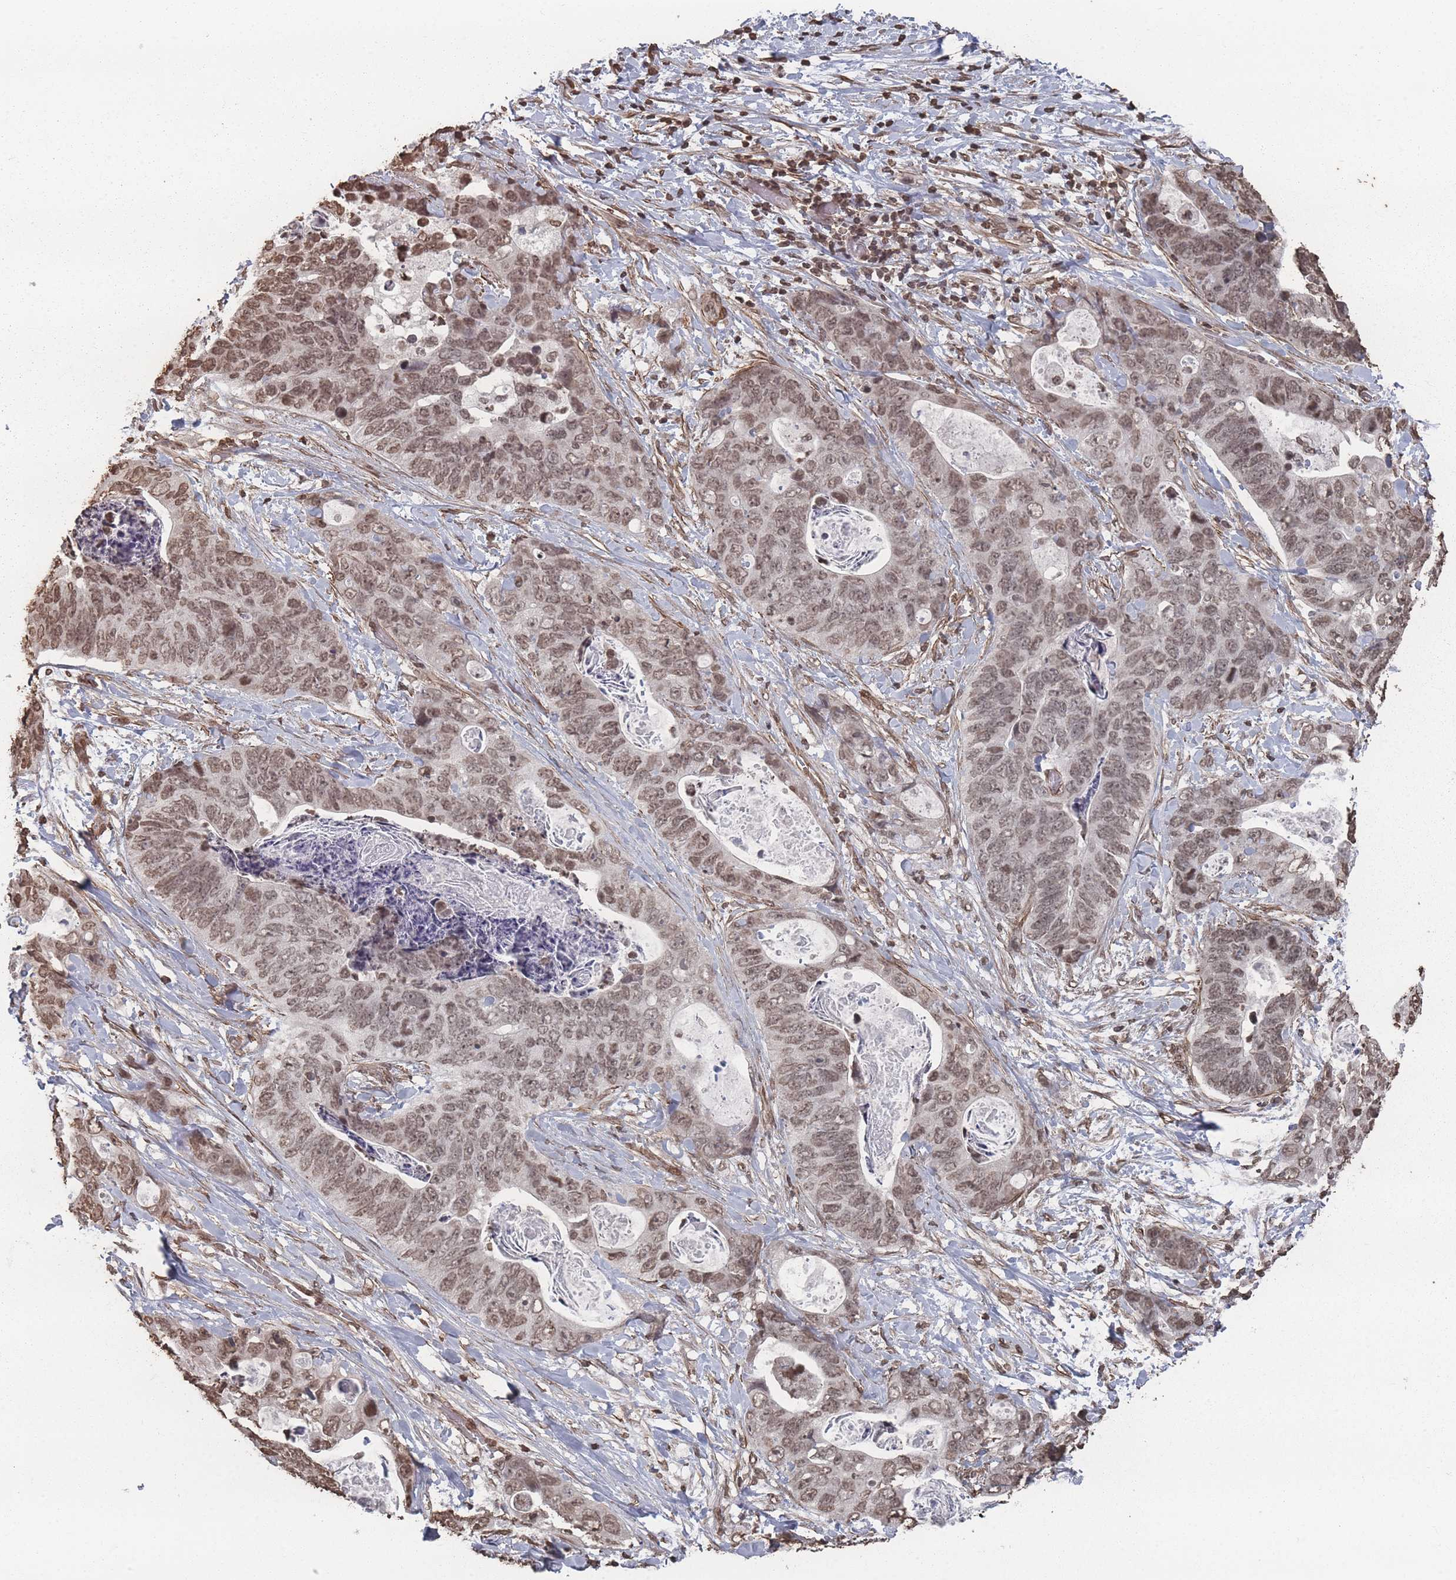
{"staining": {"intensity": "moderate", "quantity": "25%-75%", "location": "nuclear"}, "tissue": "stomach cancer", "cell_type": "Tumor cells", "image_type": "cancer", "snomed": [{"axis": "morphology", "description": "Adenocarcinoma, NOS"}, {"axis": "topography", "description": "Stomach"}], "caption": "An image of adenocarcinoma (stomach) stained for a protein shows moderate nuclear brown staining in tumor cells.", "gene": "PLEKHG5", "patient": {"sex": "female", "age": 89}}